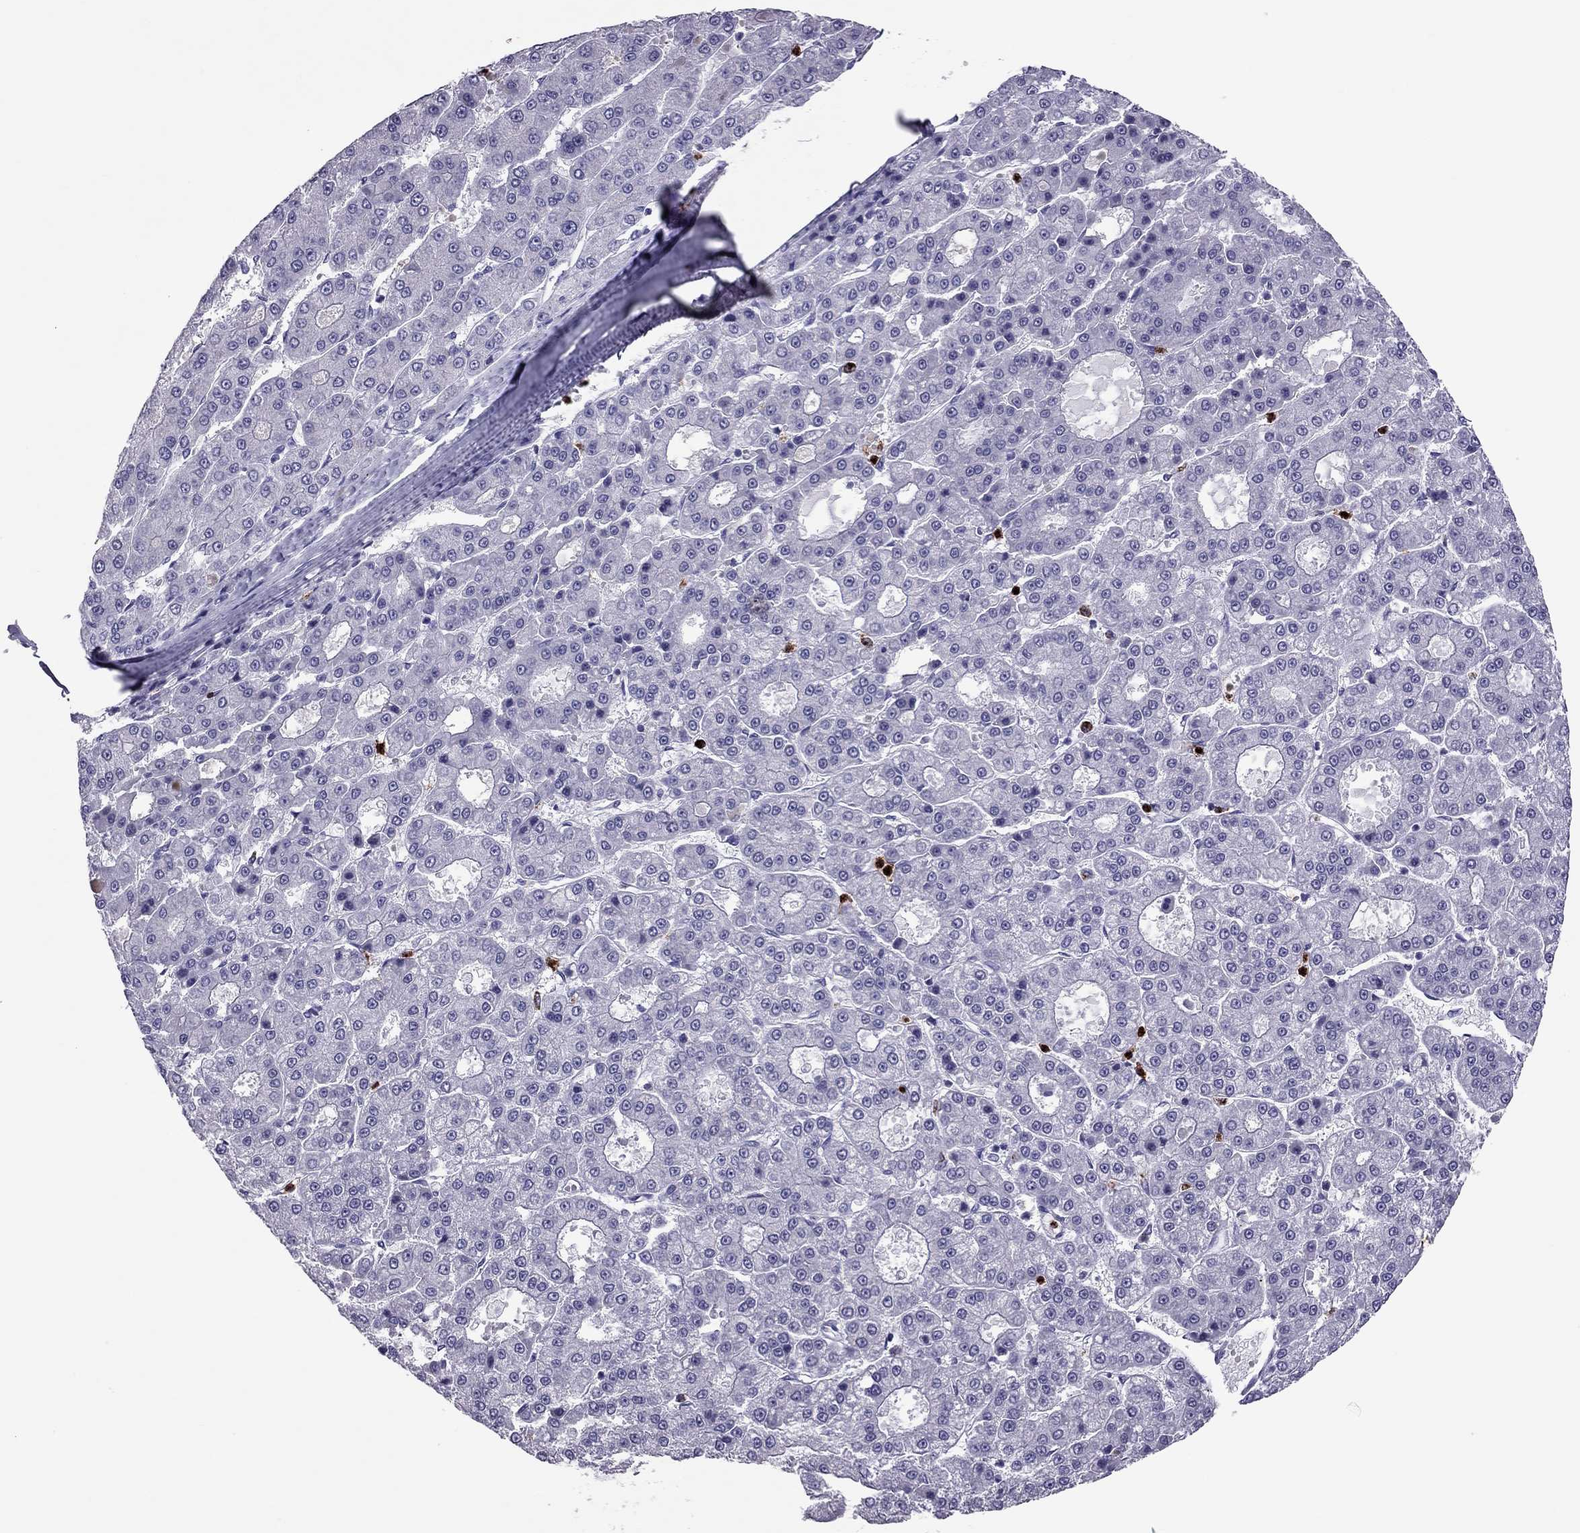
{"staining": {"intensity": "negative", "quantity": "none", "location": "none"}, "tissue": "liver cancer", "cell_type": "Tumor cells", "image_type": "cancer", "snomed": [{"axis": "morphology", "description": "Carcinoma, Hepatocellular, NOS"}, {"axis": "topography", "description": "Liver"}], "caption": "Protein analysis of liver cancer exhibits no significant positivity in tumor cells. (Brightfield microscopy of DAB immunohistochemistry (IHC) at high magnification).", "gene": "CCL27", "patient": {"sex": "male", "age": 70}}